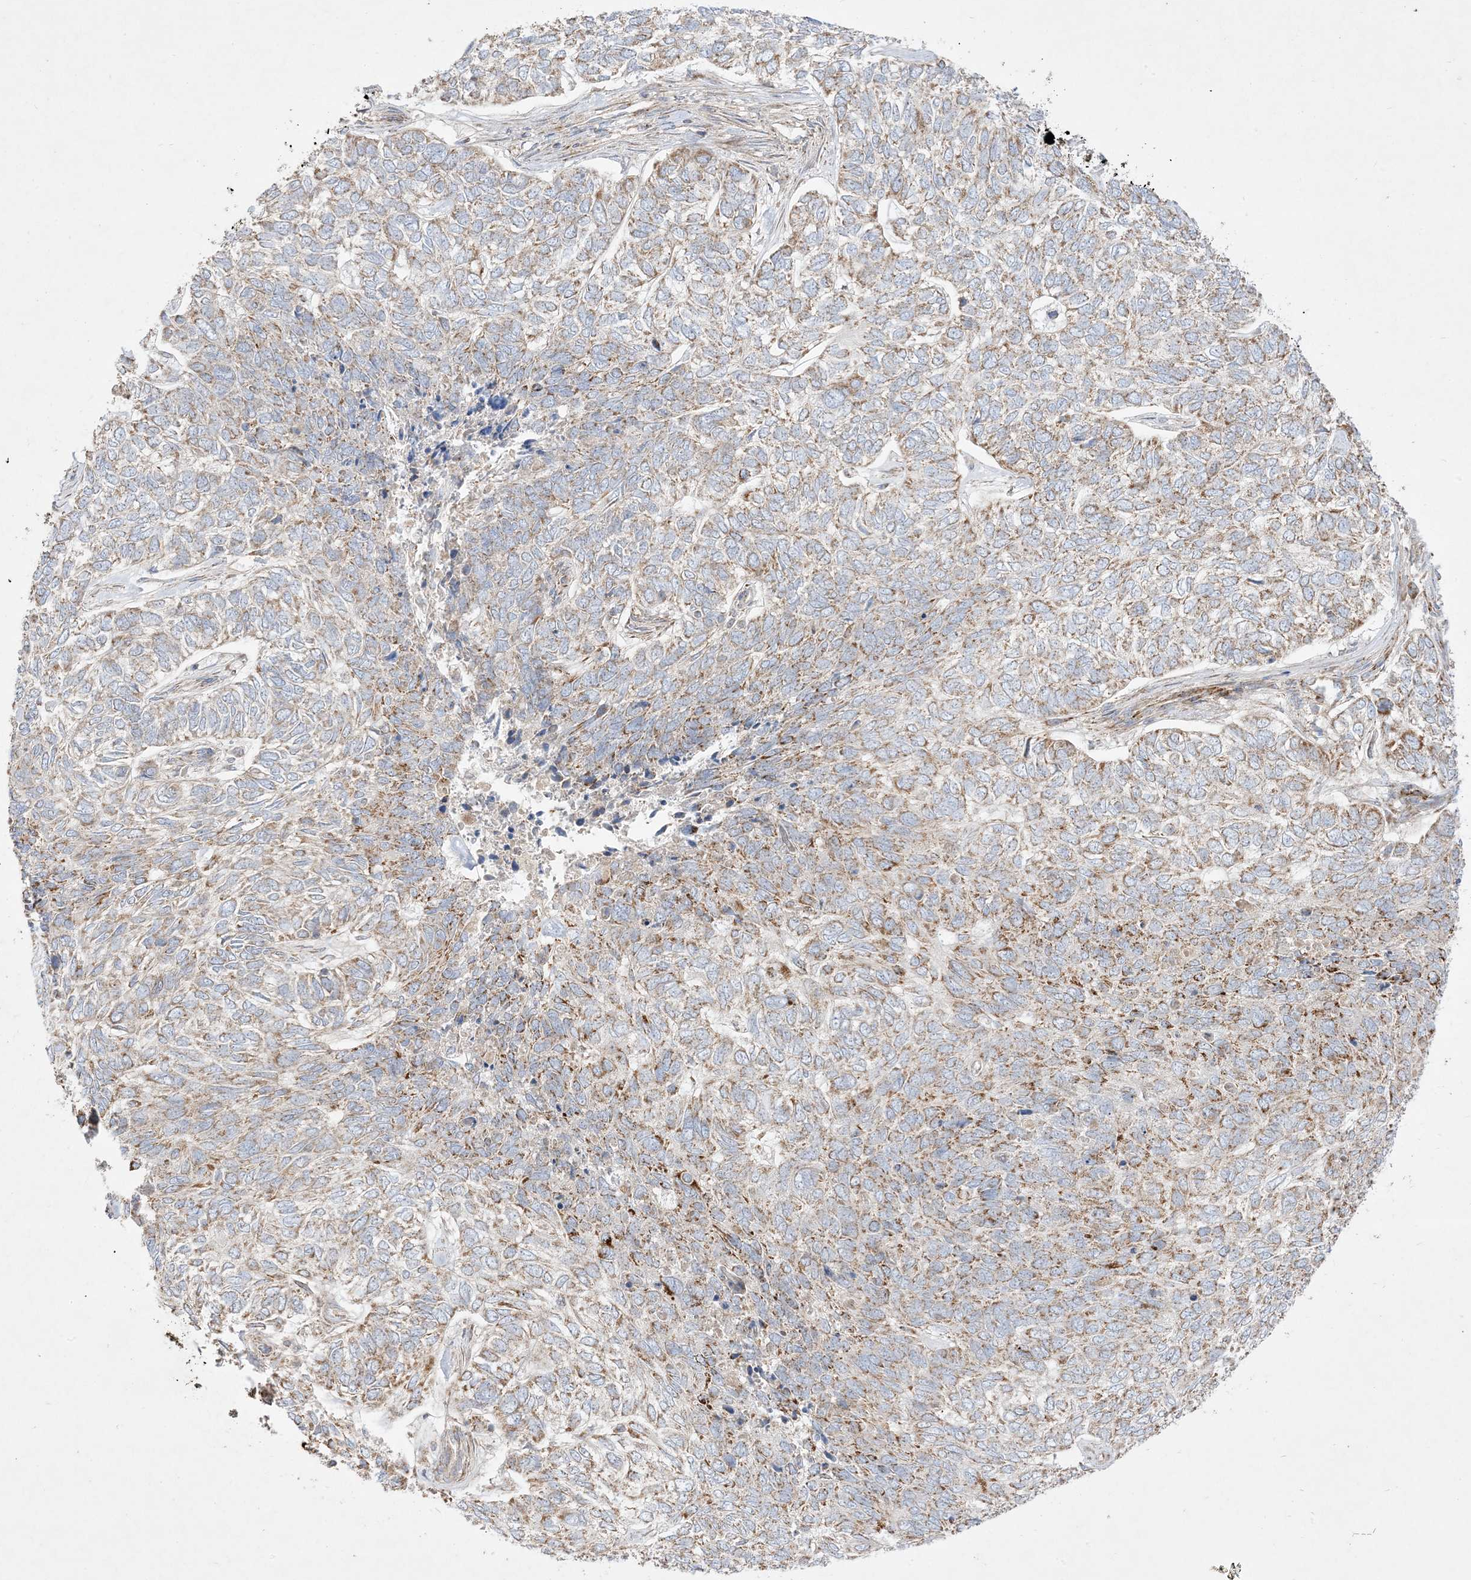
{"staining": {"intensity": "moderate", "quantity": "25%-75%", "location": "cytoplasmic/membranous"}, "tissue": "skin cancer", "cell_type": "Tumor cells", "image_type": "cancer", "snomed": [{"axis": "morphology", "description": "Basal cell carcinoma"}, {"axis": "topography", "description": "Skin"}], "caption": "High-power microscopy captured an immunohistochemistry (IHC) micrograph of skin basal cell carcinoma, revealing moderate cytoplasmic/membranous positivity in approximately 25%-75% of tumor cells.", "gene": "NDUFAF3", "patient": {"sex": "female", "age": 65}}